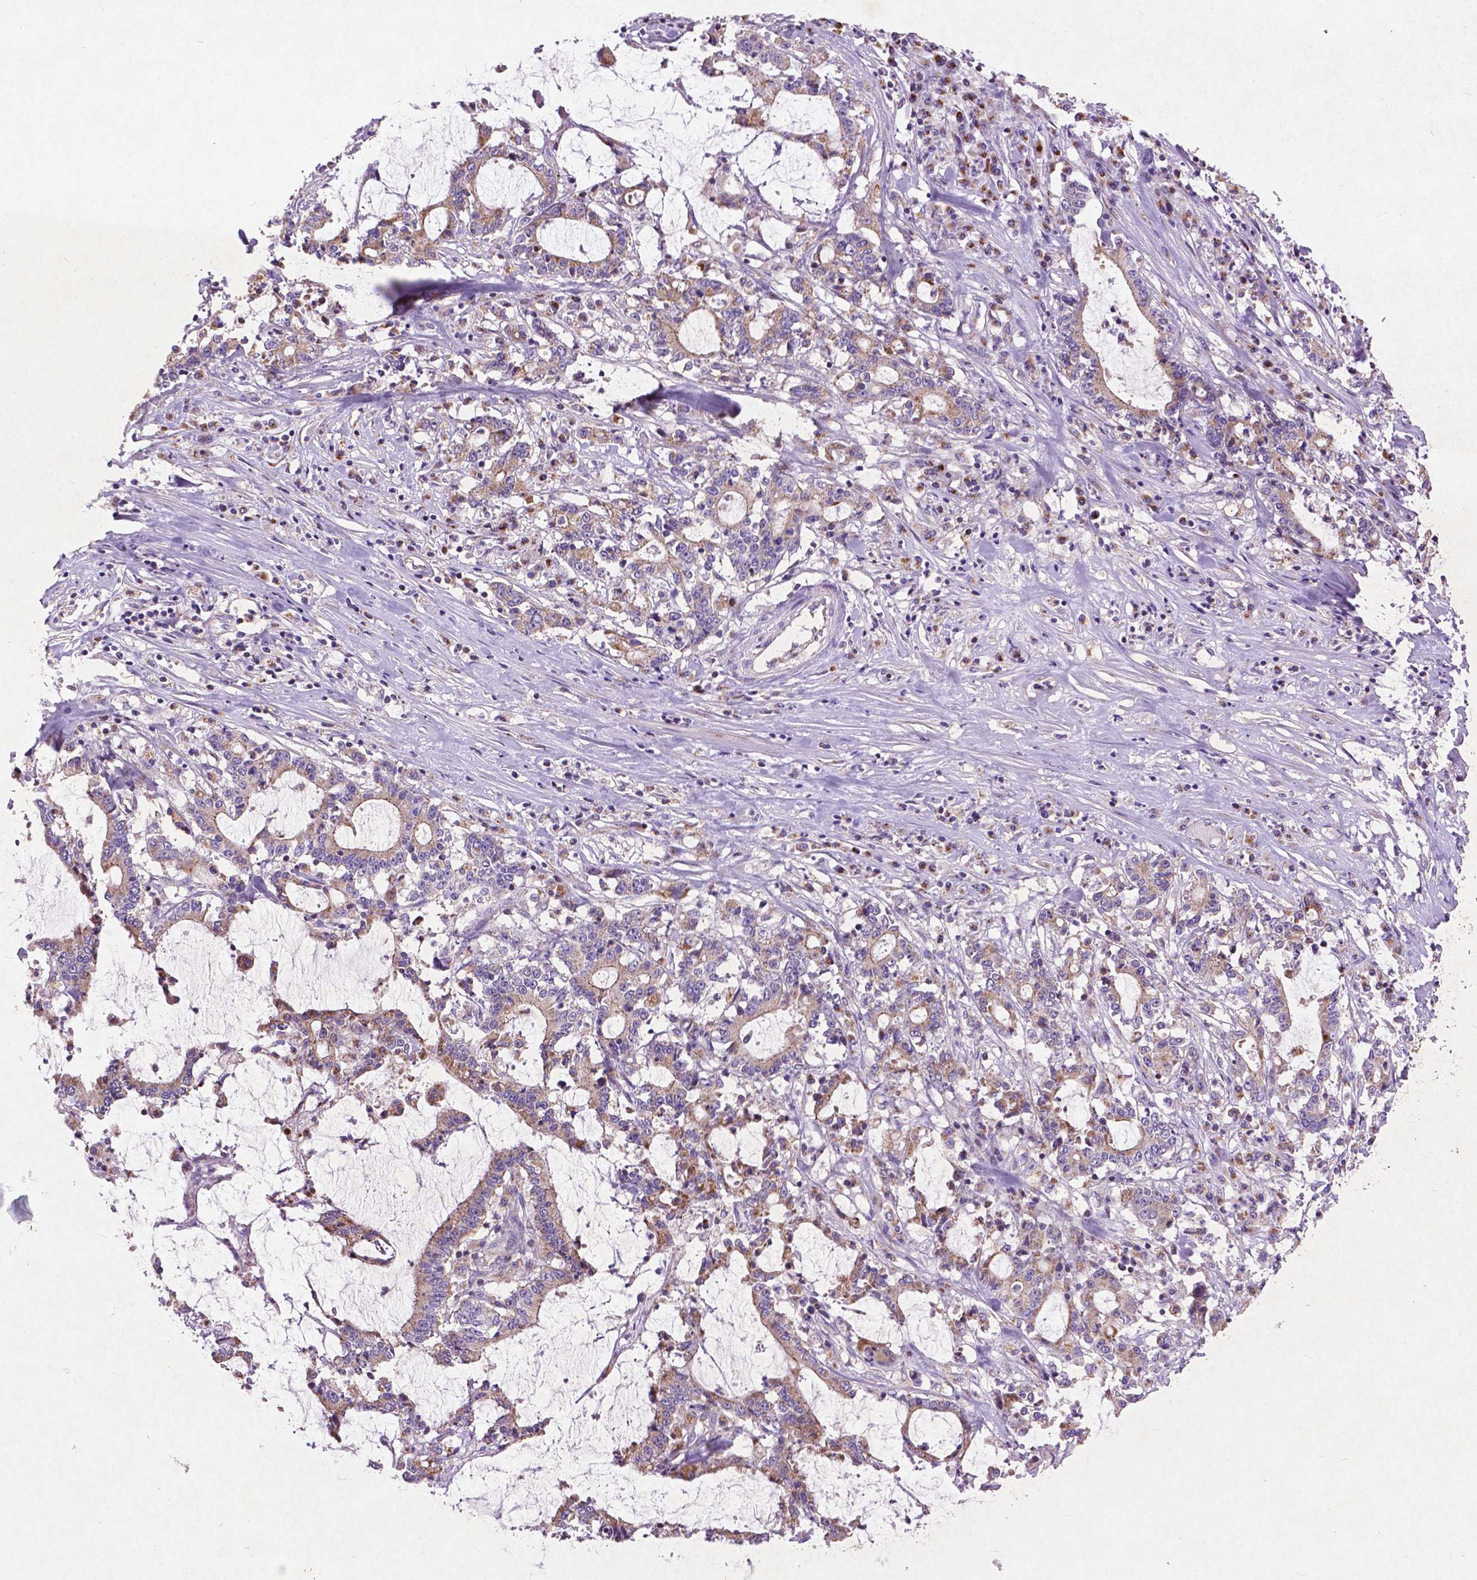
{"staining": {"intensity": "weak", "quantity": ">75%", "location": "cytoplasmic/membranous"}, "tissue": "stomach cancer", "cell_type": "Tumor cells", "image_type": "cancer", "snomed": [{"axis": "morphology", "description": "Adenocarcinoma, NOS"}, {"axis": "topography", "description": "Stomach, upper"}], "caption": "Immunohistochemical staining of adenocarcinoma (stomach) demonstrates low levels of weak cytoplasmic/membranous protein positivity in about >75% of tumor cells. The staining was performed using DAB (3,3'-diaminobenzidine) to visualize the protein expression in brown, while the nuclei were stained in blue with hematoxylin (Magnification: 20x).", "gene": "ATG4D", "patient": {"sex": "male", "age": 68}}